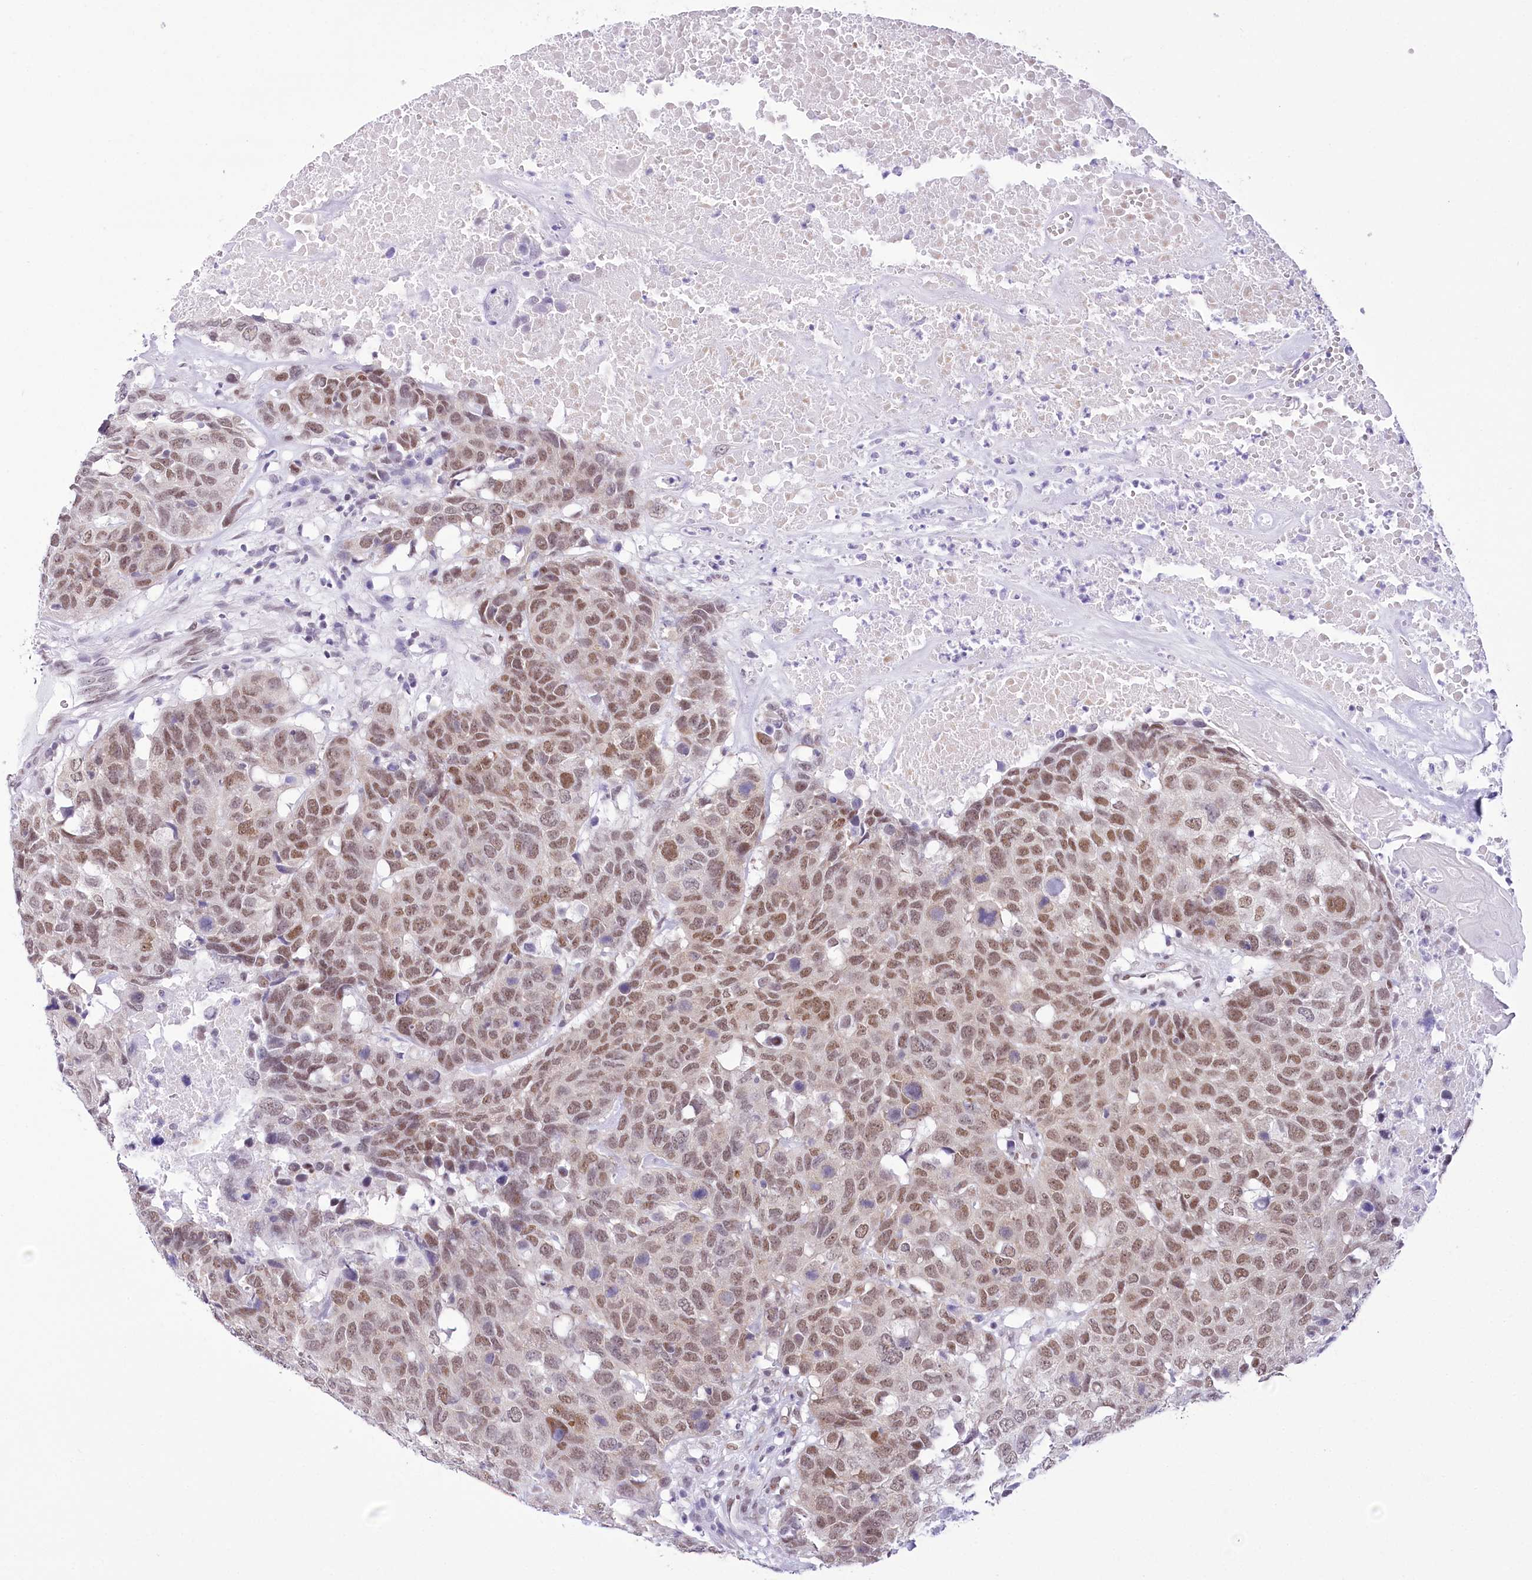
{"staining": {"intensity": "moderate", "quantity": ">75%", "location": "nuclear"}, "tissue": "head and neck cancer", "cell_type": "Tumor cells", "image_type": "cancer", "snomed": [{"axis": "morphology", "description": "Squamous cell carcinoma, NOS"}, {"axis": "topography", "description": "Head-Neck"}], "caption": "Moderate nuclear expression for a protein is seen in approximately >75% of tumor cells of head and neck cancer using immunohistochemistry.", "gene": "HNRNPA0", "patient": {"sex": "male", "age": 66}}